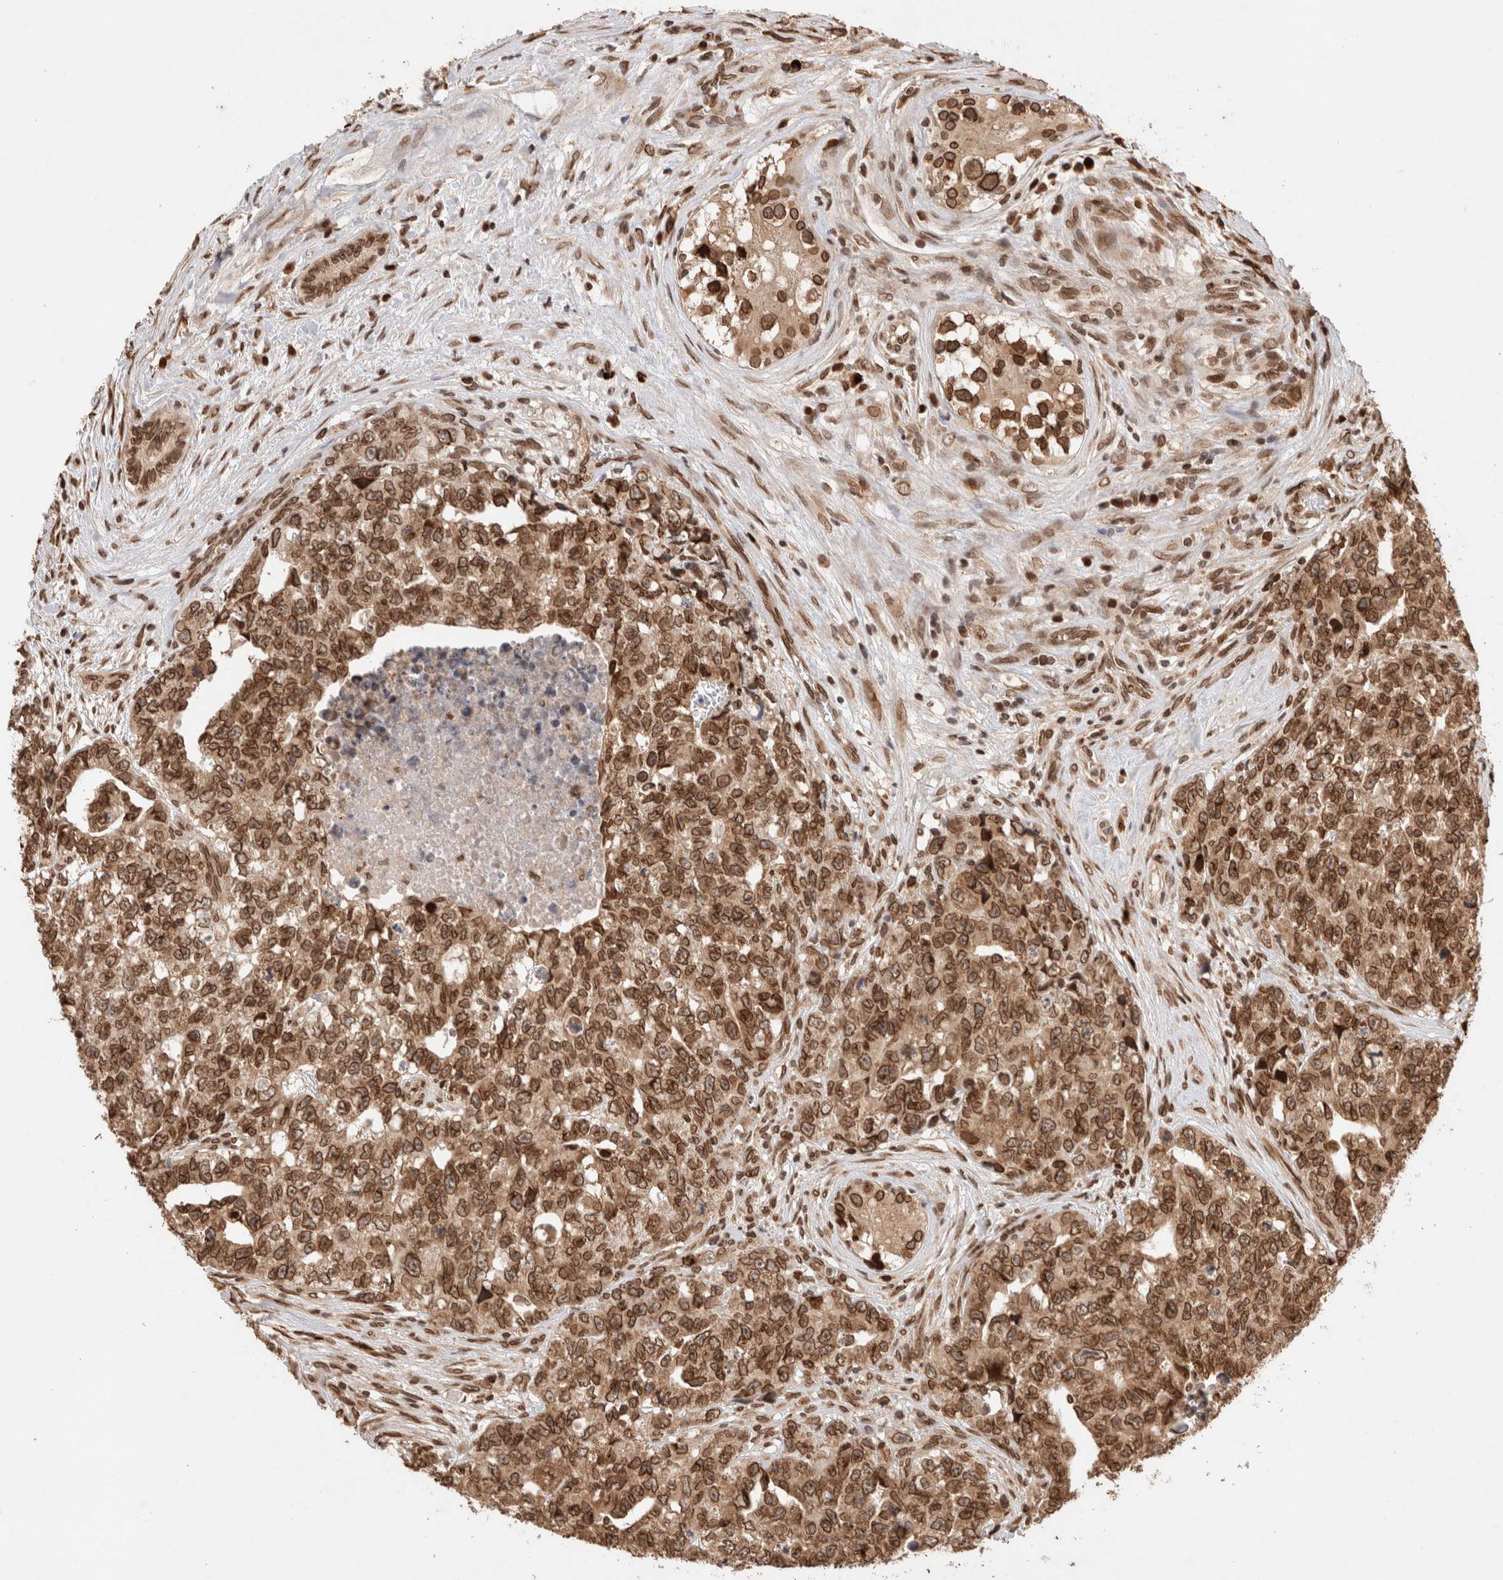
{"staining": {"intensity": "strong", "quantity": ">75%", "location": "cytoplasmic/membranous,nuclear"}, "tissue": "testis cancer", "cell_type": "Tumor cells", "image_type": "cancer", "snomed": [{"axis": "morphology", "description": "Carcinoma, Embryonal, NOS"}, {"axis": "topography", "description": "Testis"}], "caption": "Testis embryonal carcinoma stained with a protein marker shows strong staining in tumor cells.", "gene": "TPR", "patient": {"sex": "male", "age": 28}}